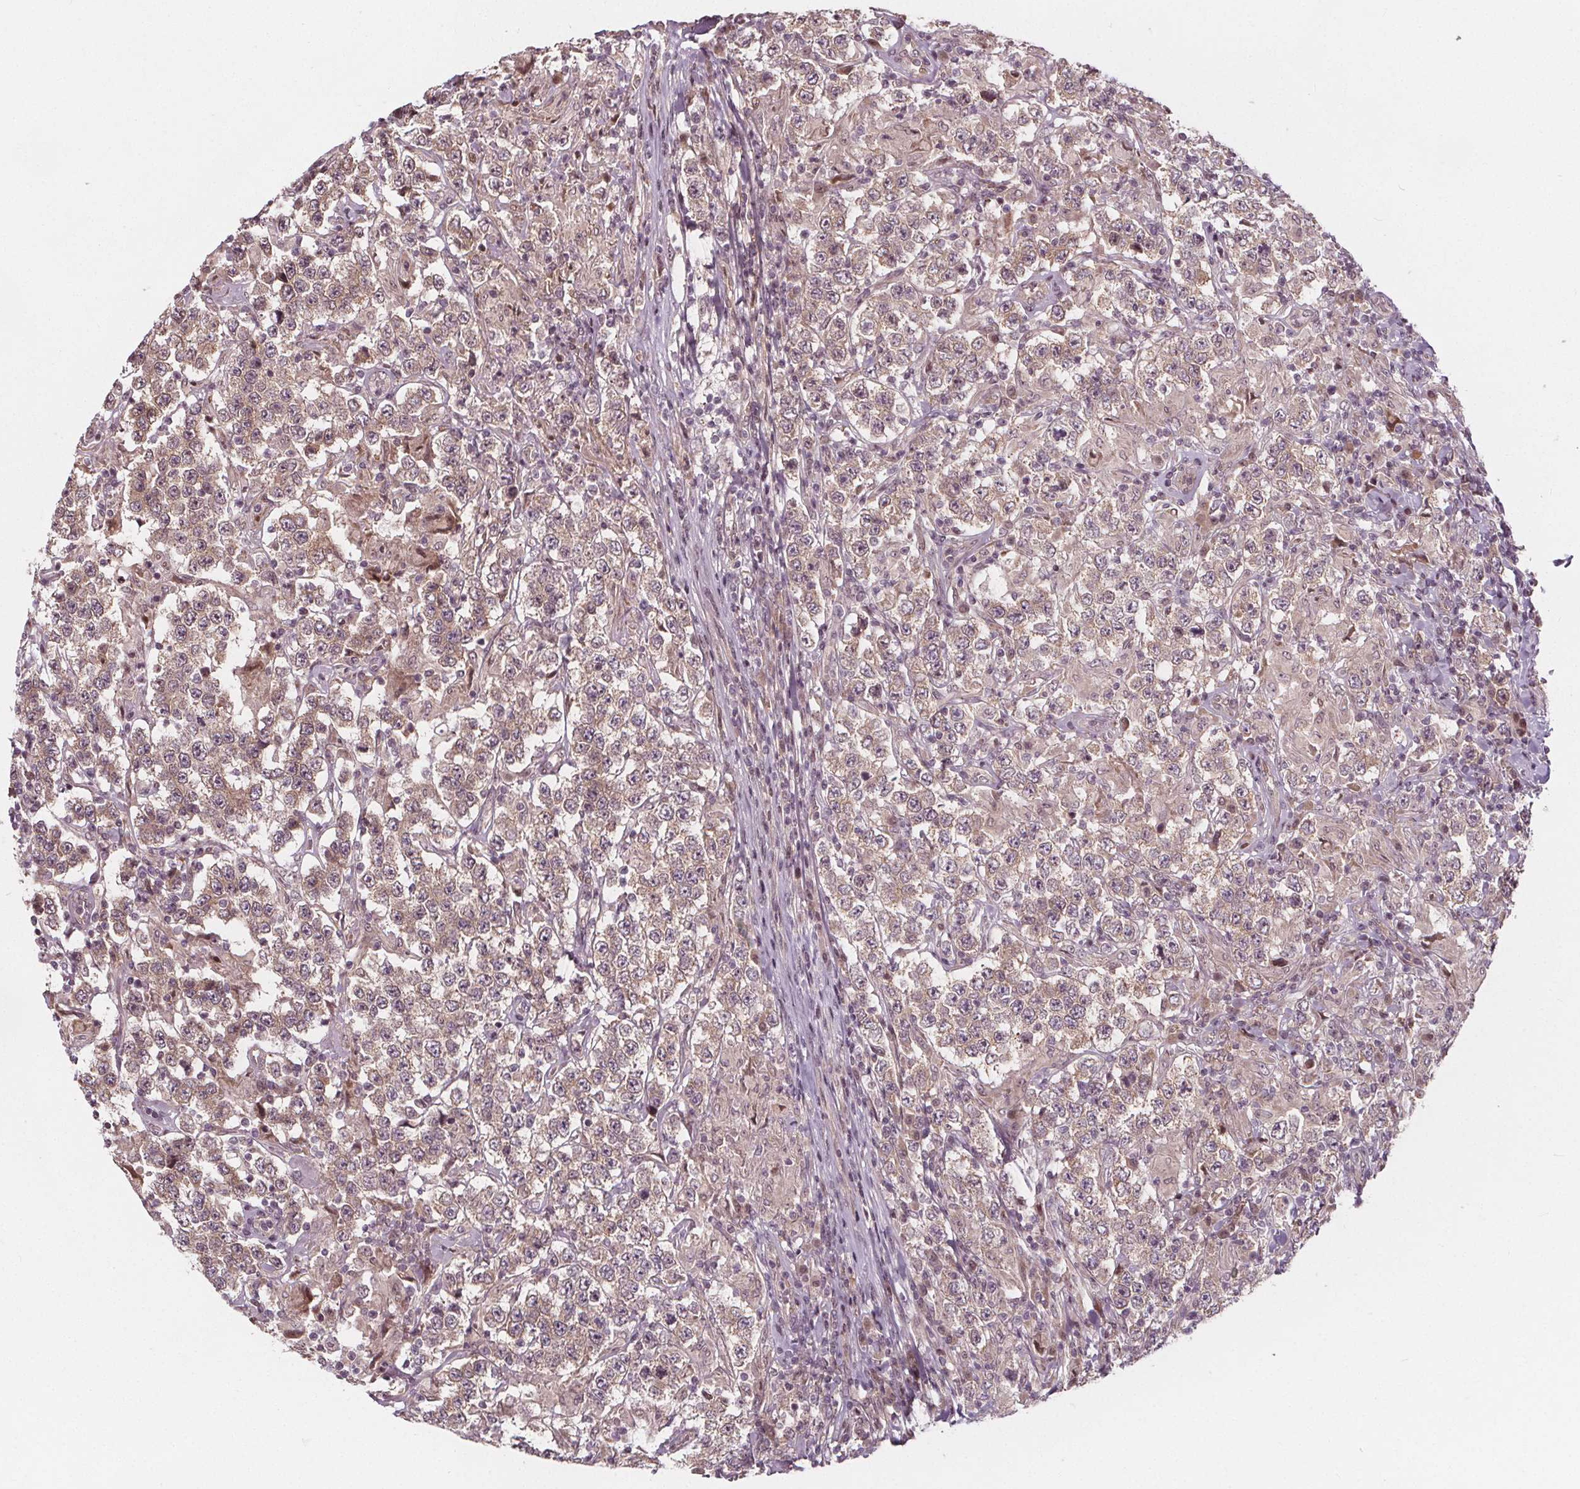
{"staining": {"intensity": "weak", "quantity": ">75%", "location": "cytoplasmic/membranous"}, "tissue": "testis cancer", "cell_type": "Tumor cells", "image_type": "cancer", "snomed": [{"axis": "morphology", "description": "Seminoma, NOS"}, {"axis": "morphology", "description": "Carcinoma, Embryonal, NOS"}, {"axis": "topography", "description": "Testis"}], "caption": "Seminoma (testis) was stained to show a protein in brown. There is low levels of weak cytoplasmic/membranous staining in approximately >75% of tumor cells.", "gene": "AKT1S1", "patient": {"sex": "male", "age": 41}}